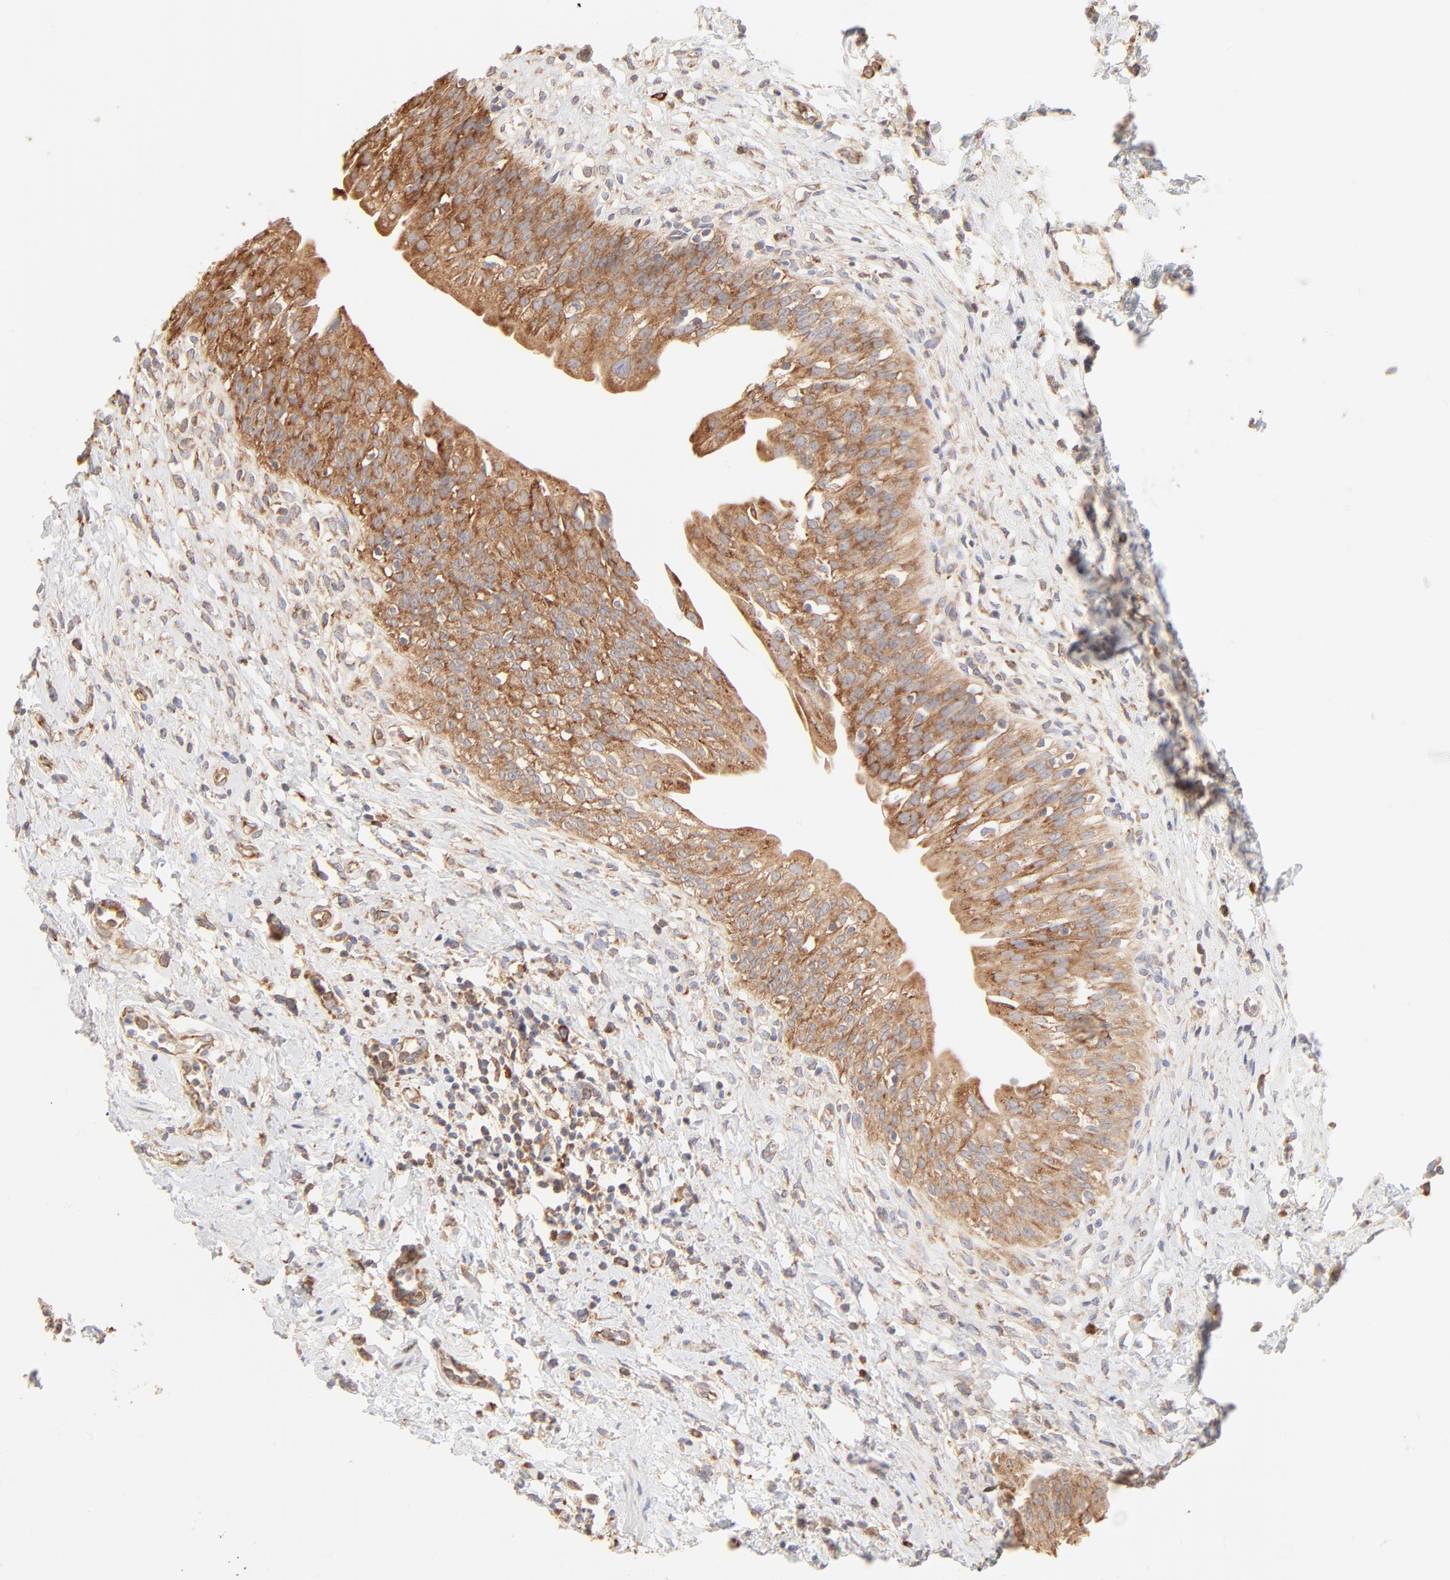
{"staining": {"intensity": "moderate", "quantity": ">75%", "location": "cytoplasmic/membranous"}, "tissue": "urinary bladder", "cell_type": "Urothelial cells", "image_type": "normal", "snomed": [{"axis": "morphology", "description": "Normal tissue, NOS"}, {"axis": "topography", "description": "Urinary bladder"}], "caption": "This histopathology image shows benign urinary bladder stained with immunohistochemistry to label a protein in brown. The cytoplasmic/membranous of urothelial cells show moderate positivity for the protein. Nuclei are counter-stained blue.", "gene": "RPS20", "patient": {"sex": "female", "age": 80}}